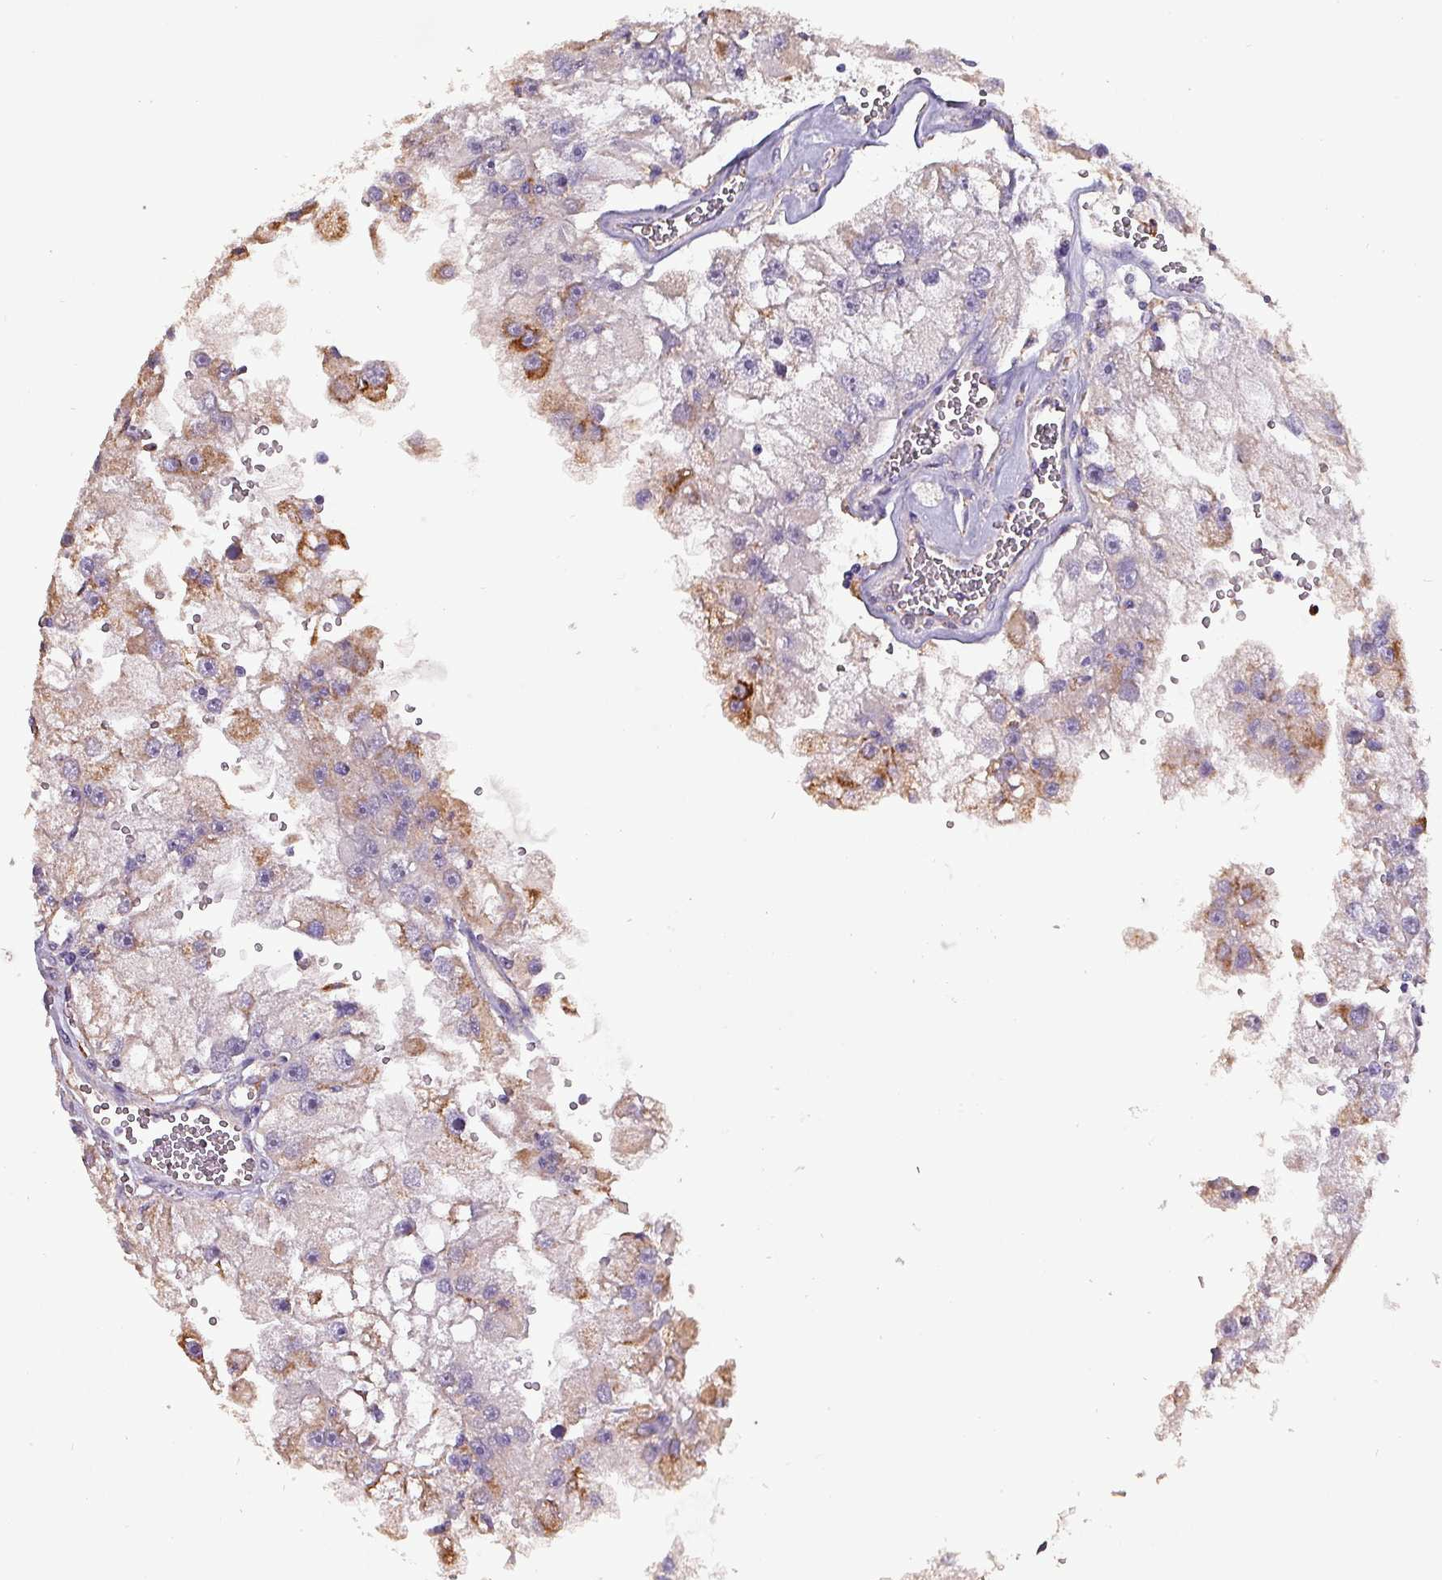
{"staining": {"intensity": "moderate", "quantity": "<25%", "location": "cytoplasmic/membranous"}, "tissue": "renal cancer", "cell_type": "Tumor cells", "image_type": "cancer", "snomed": [{"axis": "morphology", "description": "Adenocarcinoma, NOS"}, {"axis": "topography", "description": "Kidney"}], "caption": "The histopathology image exhibits a brown stain indicating the presence of a protein in the cytoplasmic/membranous of tumor cells in renal cancer. The staining is performed using DAB brown chromogen to label protein expression. The nuclei are counter-stained blue using hematoxylin.", "gene": "HTRA4", "patient": {"sex": "male", "age": 63}}